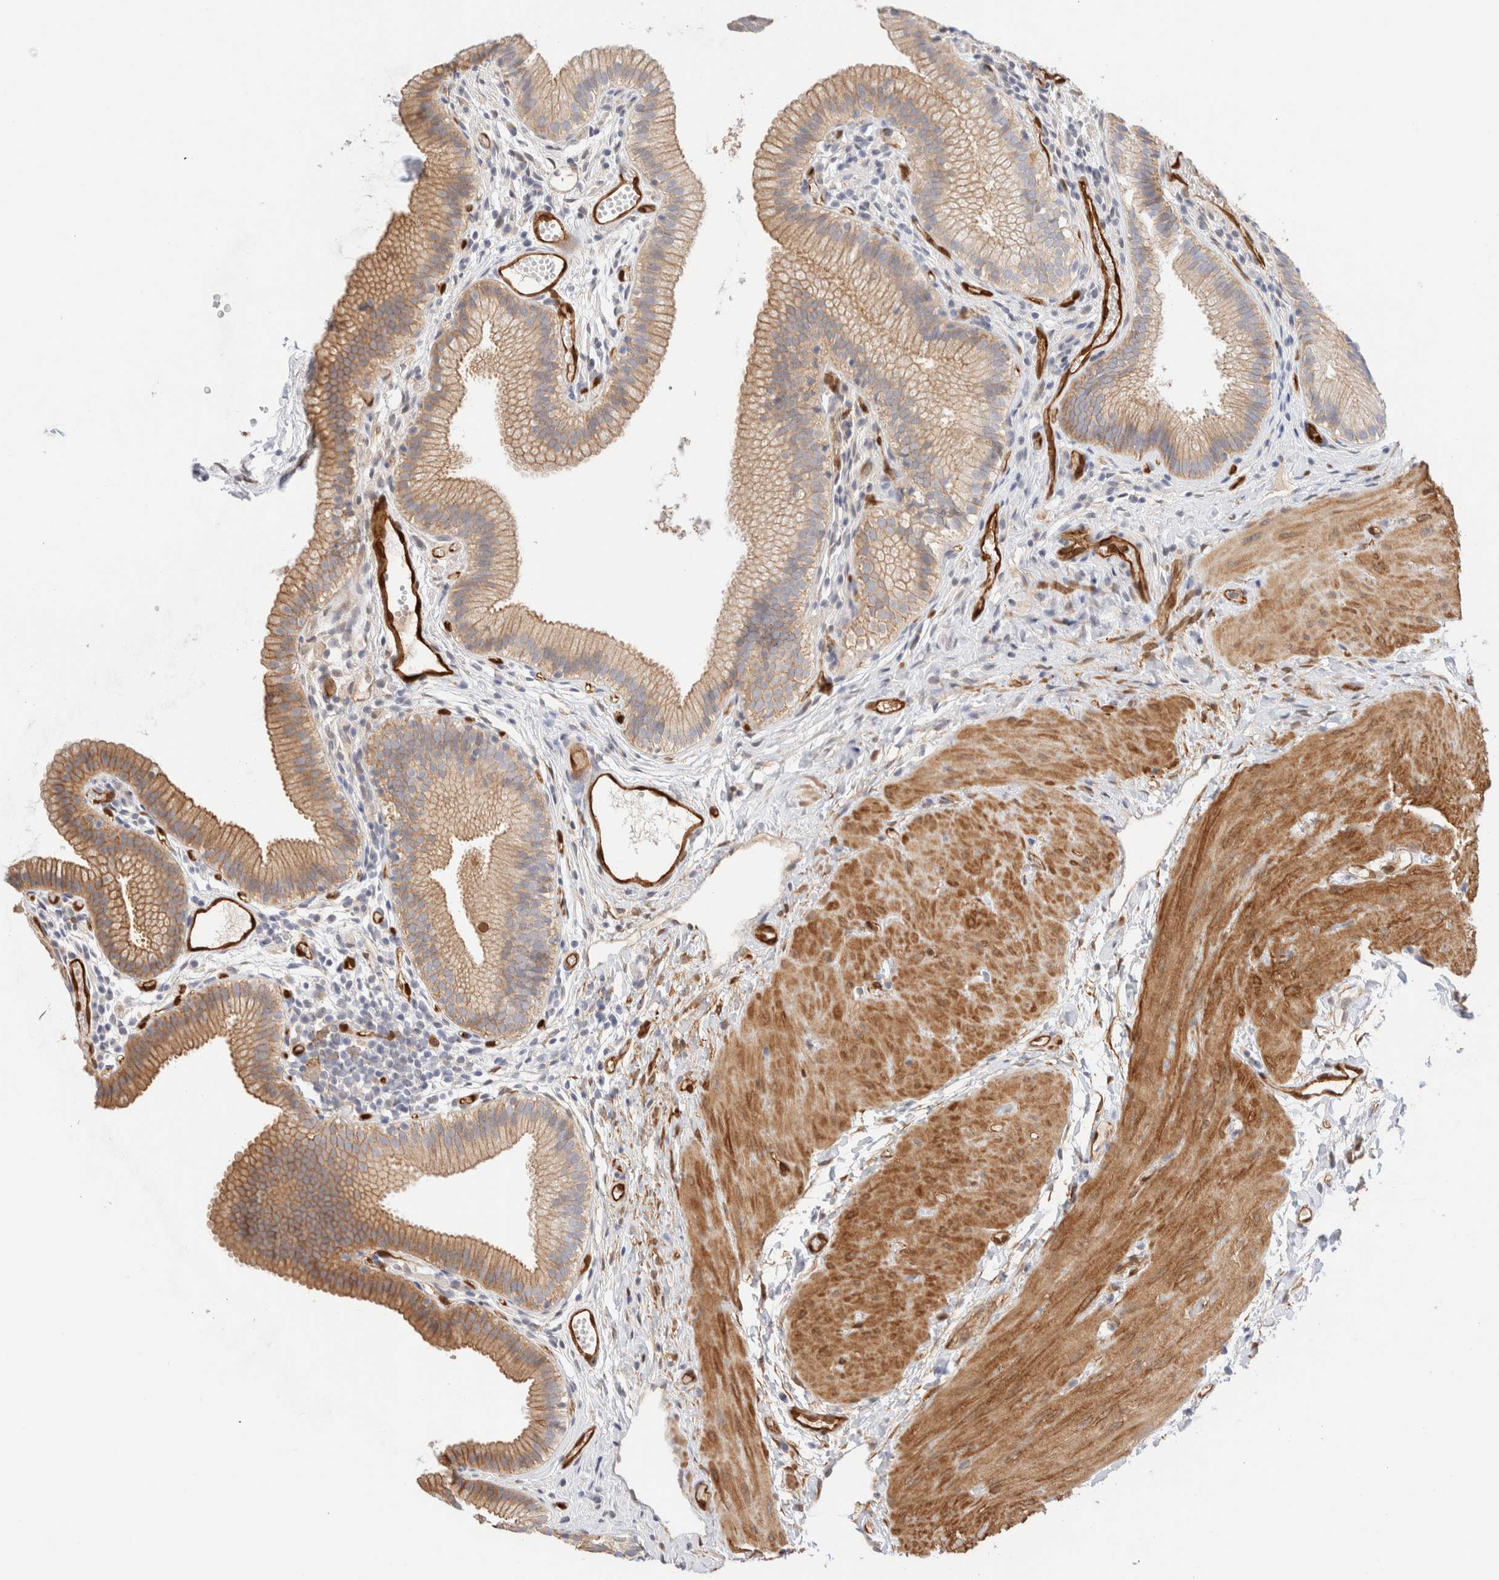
{"staining": {"intensity": "moderate", "quantity": ">75%", "location": "cytoplasmic/membranous"}, "tissue": "gallbladder", "cell_type": "Glandular cells", "image_type": "normal", "snomed": [{"axis": "morphology", "description": "Normal tissue, NOS"}, {"axis": "topography", "description": "Gallbladder"}], "caption": "IHC of benign human gallbladder demonstrates medium levels of moderate cytoplasmic/membranous staining in about >75% of glandular cells. The protein is shown in brown color, while the nuclei are stained blue.", "gene": "LMCD1", "patient": {"sex": "female", "age": 26}}